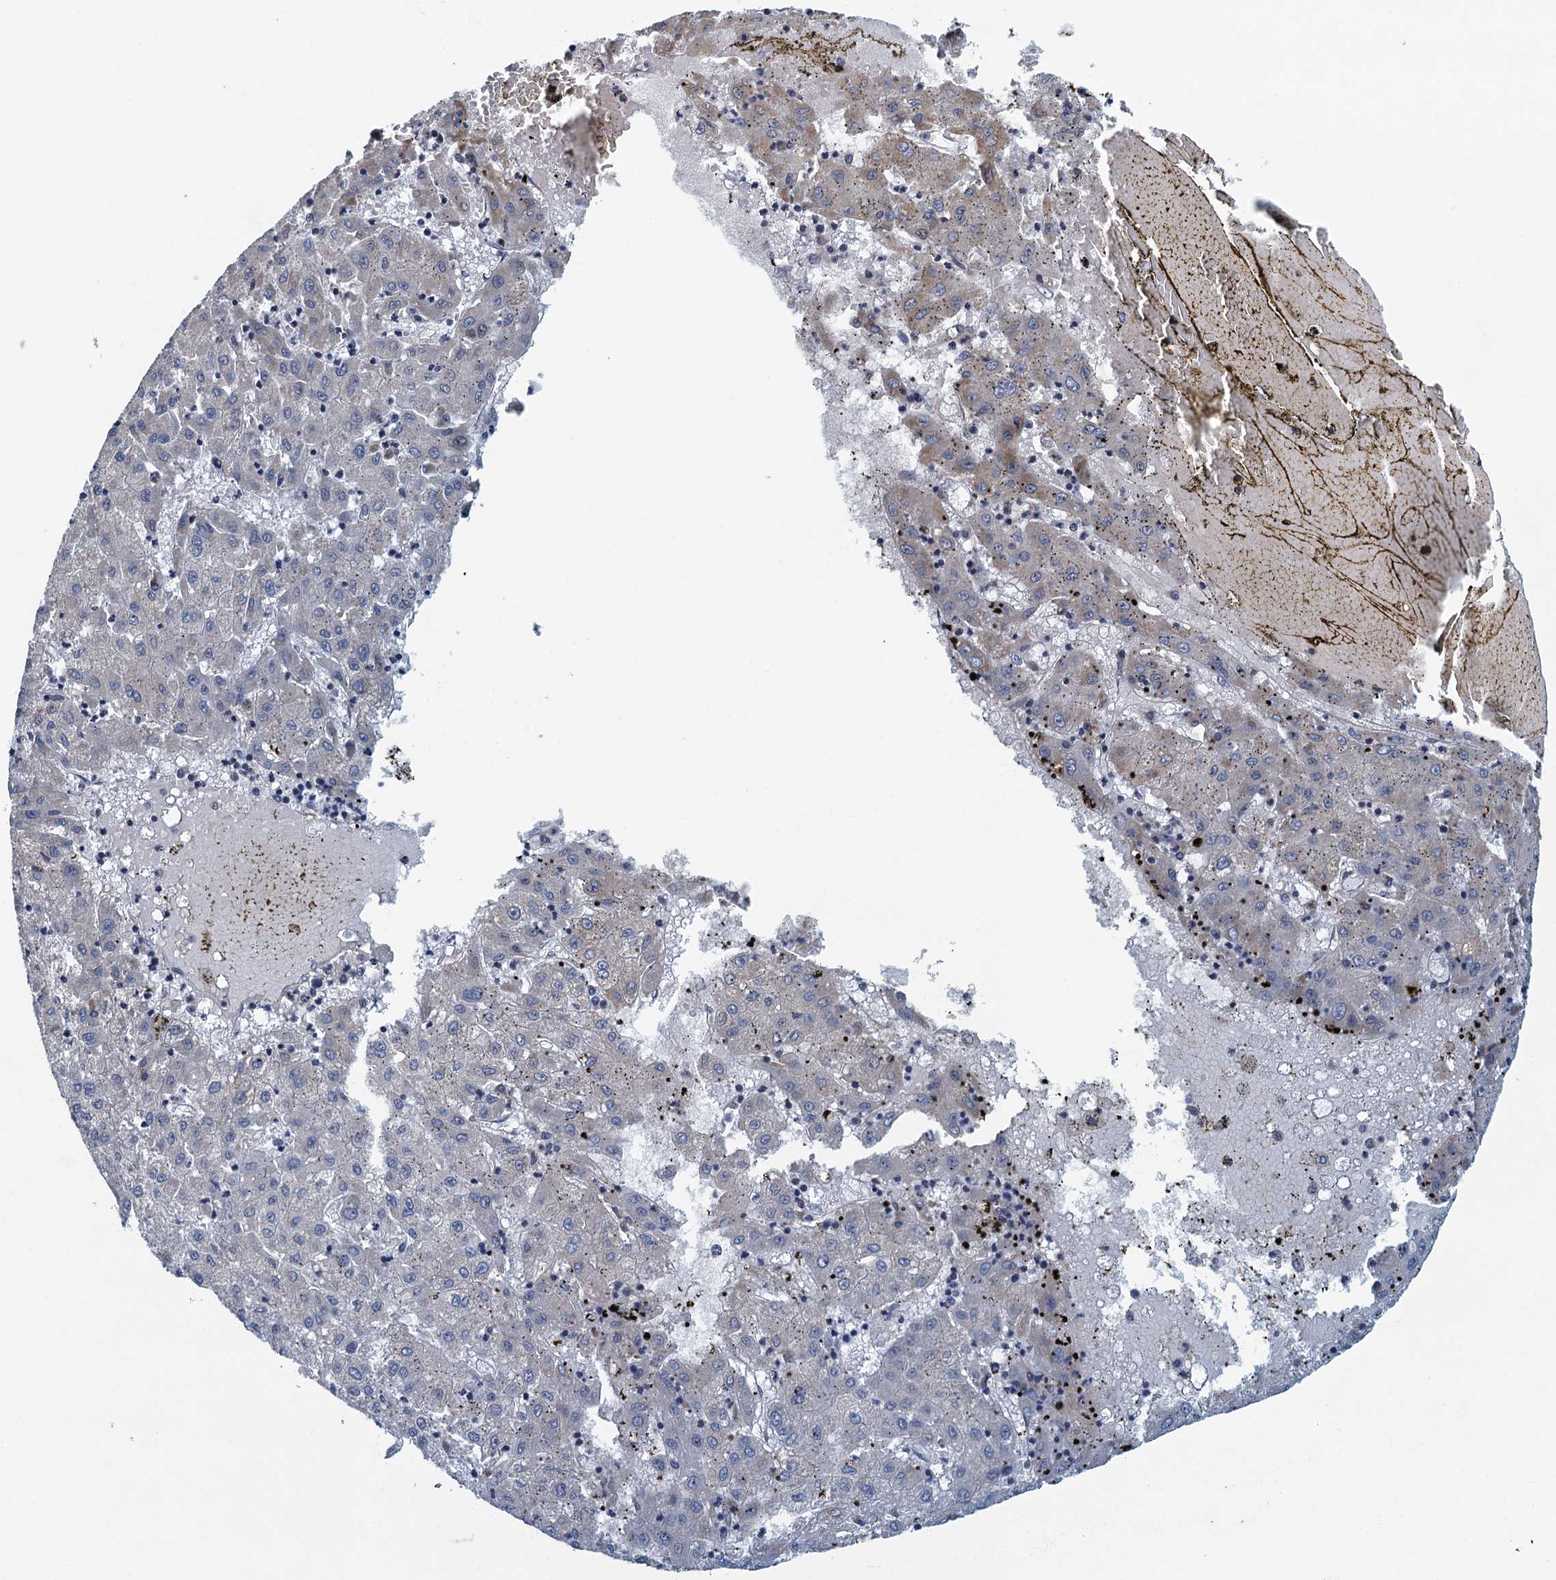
{"staining": {"intensity": "weak", "quantity": "<25%", "location": "cytoplasmic/membranous"}, "tissue": "liver cancer", "cell_type": "Tumor cells", "image_type": "cancer", "snomed": [{"axis": "morphology", "description": "Carcinoma, Hepatocellular, NOS"}, {"axis": "topography", "description": "Liver"}], "caption": "Immunohistochemistry photomicrograph of liver hepatocellular carcinoma stained for a protein (brown), which reveals no staining in tumor cells.", "gene": "ALG2", "patient": {"sex": "male", "age": 72}}